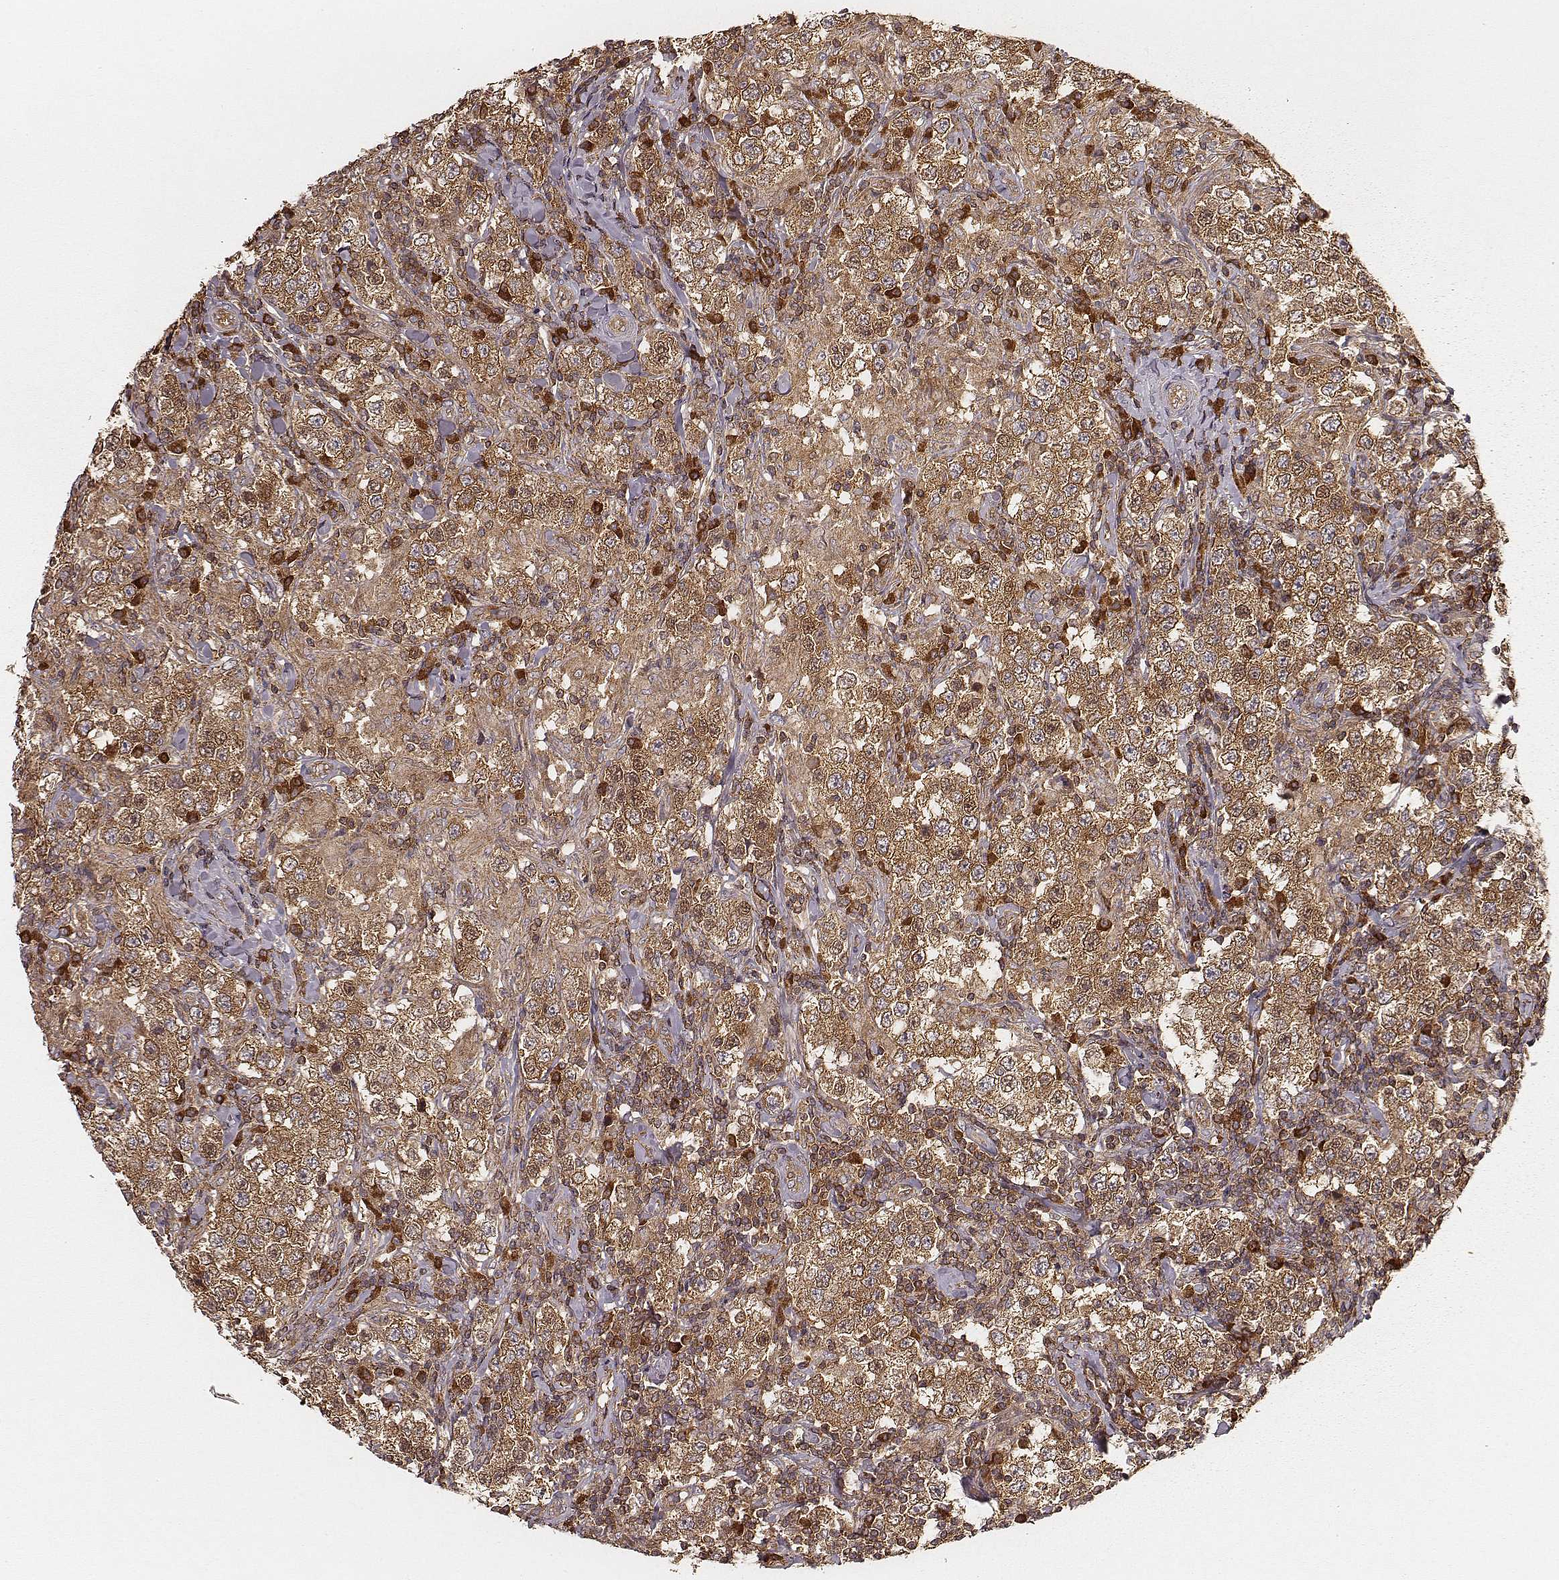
{"staining": {"intensity": "moderate", "quantity": ">75%", "location": "cytoplasmic/membranous"}, "tissue": "testis cancer", "cell_type": "Tumor cells", "image_type": "cancer", "snomed": [{"axis": "morphology", "description": "Seminoma, NOS"}, {"axis": "morphology", "description": "Carcinoma, Embryonal, NOS"}, {"axis": "topography", "description": "Testis"}], "caption": "Immunohistochemistry photomicrograph of testis cancer (embryonal carcinoma) stained for a protein (brown), which reveals medium levels of moderate cytoplasmic/membranous staining in about >75% of tumor cells.", "gene": "CARS1", "patient": {"sex": "male", "age": 41}}